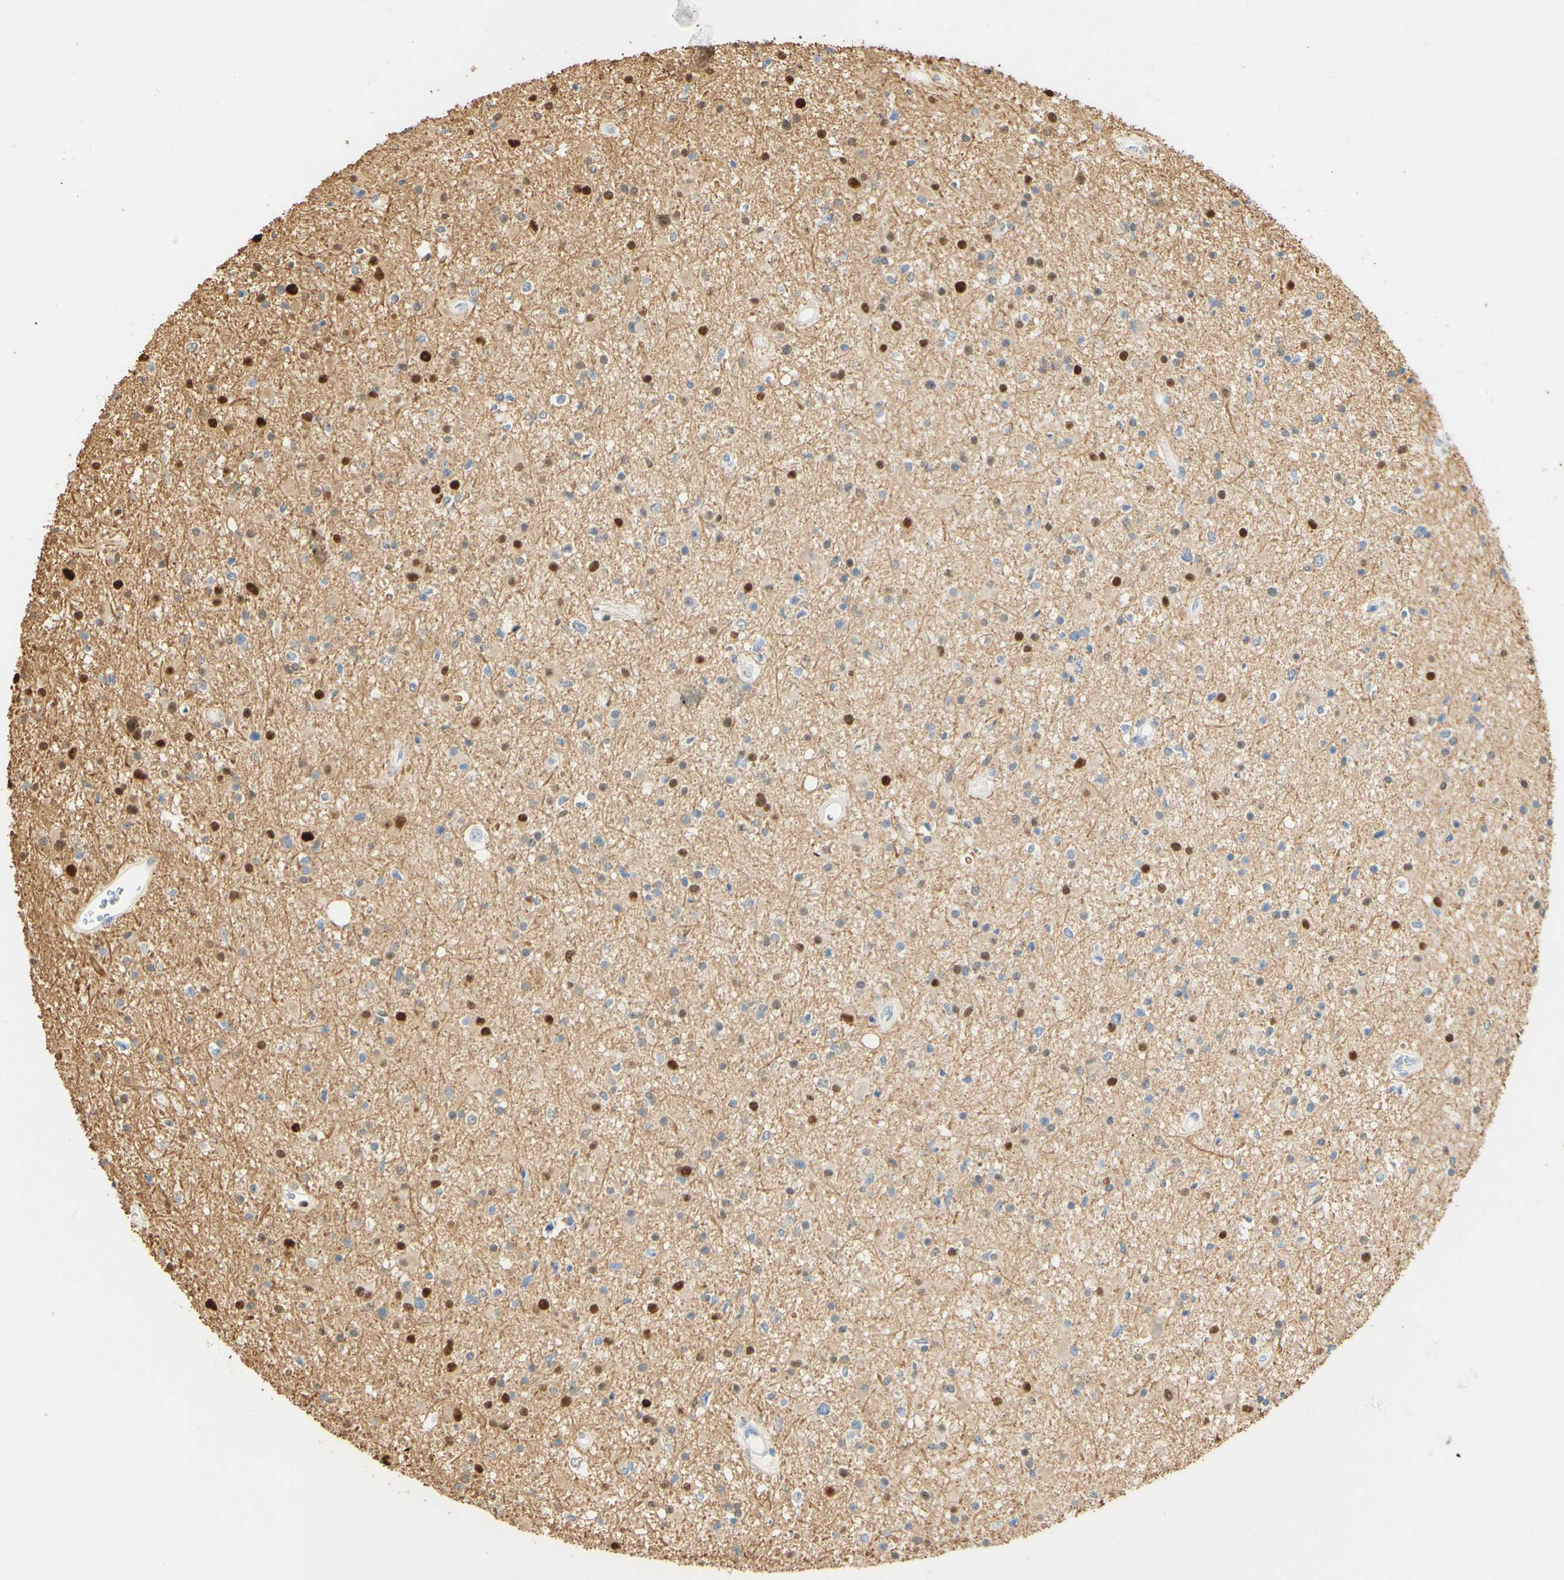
{"staining": {"intensity": "strong", "quantity": "25%-75%", "location": "nuclear"}, "tissue": "glioma", "cell_type": "Tumor cells", "image_type": "cancer", "snomed": [{"axis": "morphology", "description": "Glioma, malignant, High grade"}, {"axis": "topography", "description": "Brain"}], "caption": "Immunohistochemical staining of human malignant glioma (high-grade) demonstrates strong nuclear protein positivity in approximately 25%-75% of tumor cells. The staining is performed using DAB (3,3'-diaminobenzidine) brown chromogen to label protein expression. The nuclei are counter-stained blue using hematoxylin.", "gene": "MAP3K4", "patient": {"sex": "male", "age": 33}}